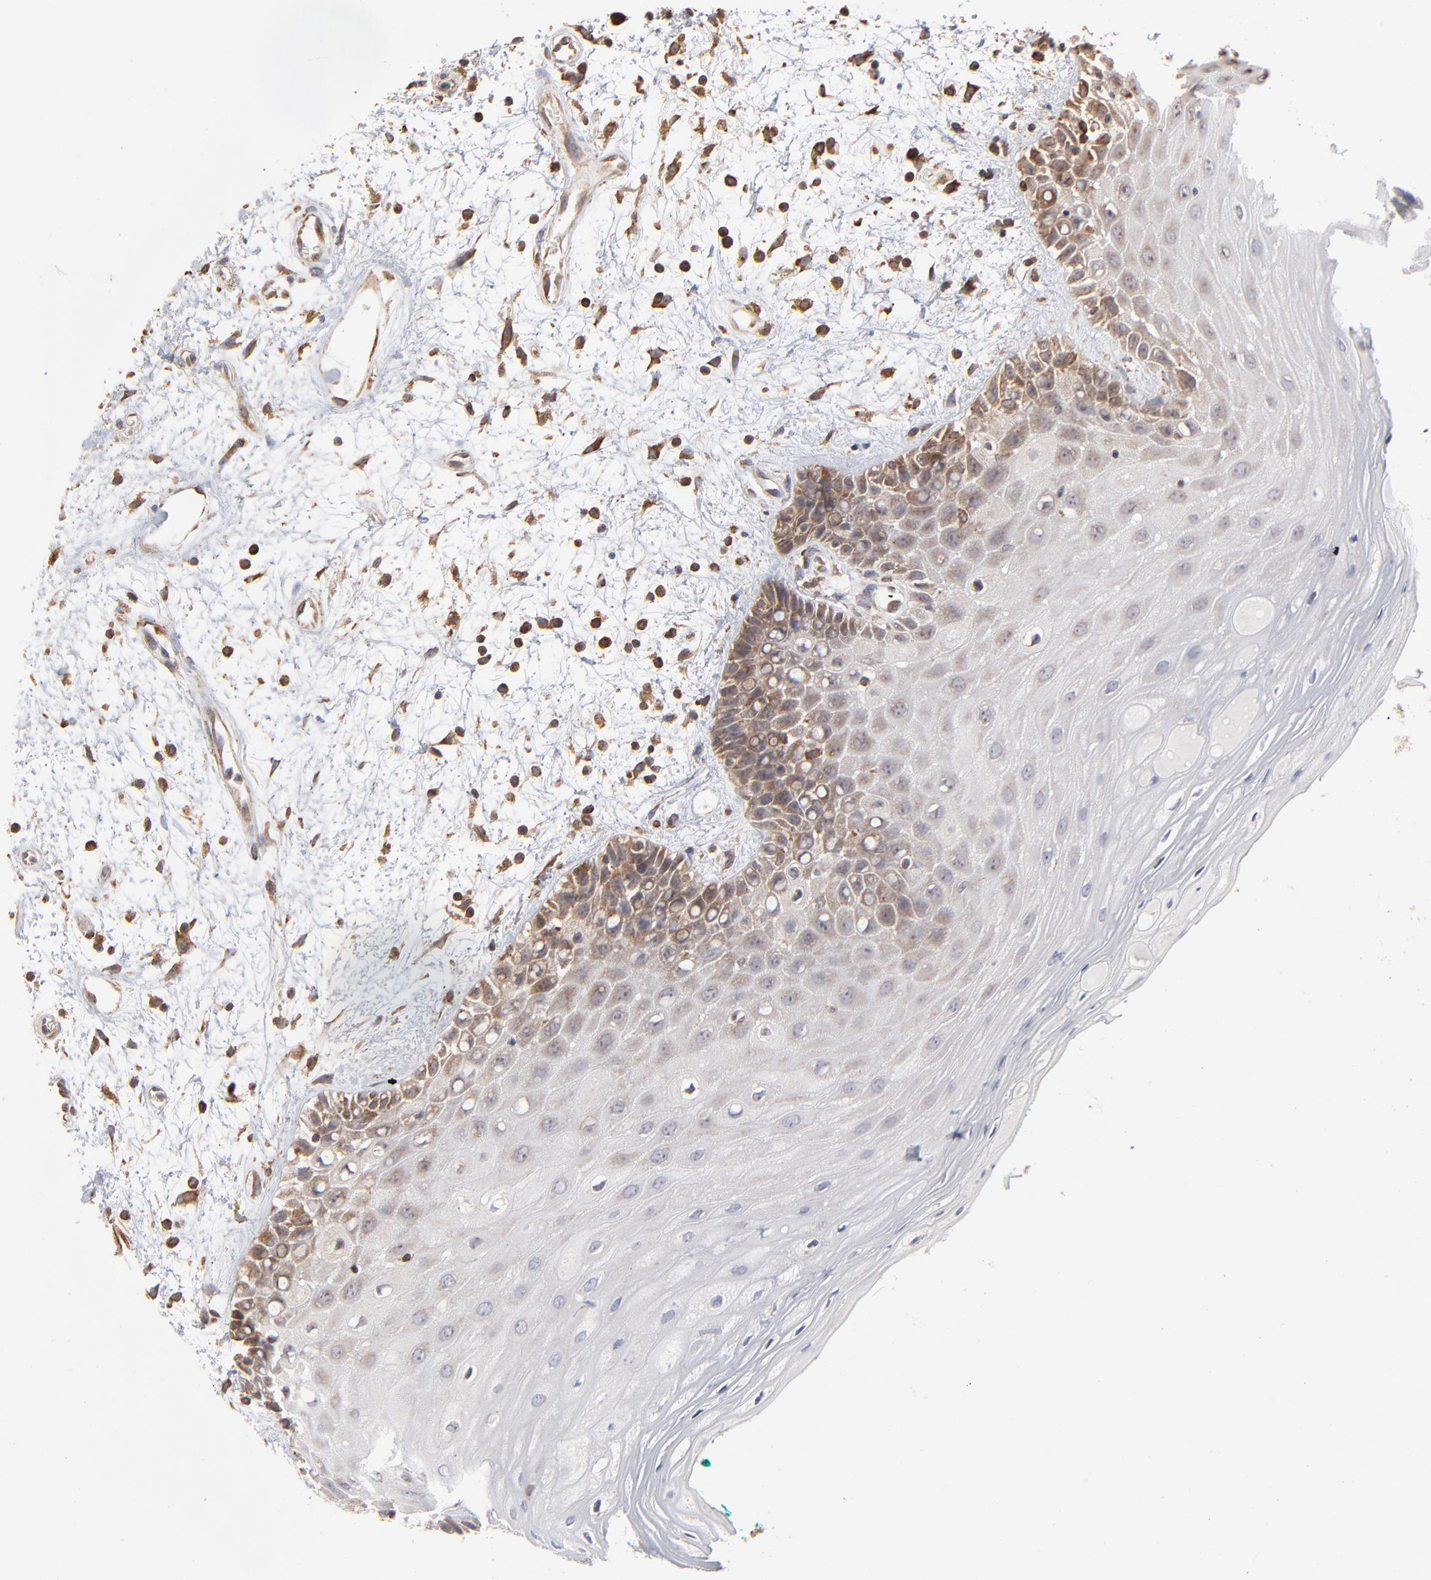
{"staining": {"intensity": "moderate", "quantity": "25%-75%", "location": "cytoplasmic/membranous"}, "tissue": "oral mucosa", "cell_type": "Squamous epithelial cells", "image_type": "normal", "snomed": [{"axis": "morphology", "description": "Normal tissue, NOS"}, {"axis": "morphology", "description": "Squamous cell carcinoma, NOS"}, {"axis": "topography", "description": "Skeletal muscle"}, {"axis": "topography", "description": "Oral tissue"}, {"axis": "topography", "description": "Head-Neck"}], "caption": "Immunohistochemical staining of unremarkable oral mucosa reveals moderate cytoplasmic/membranous protein expression in about 25%-75% of squamous epithelial cells. The staining is performed using DAB brown chromogen to label protein expression. The nuclei are counter-stained blue using hematoxylin.", "gene": "RNF213", "patient": {"sex": "female", "age": 84}}